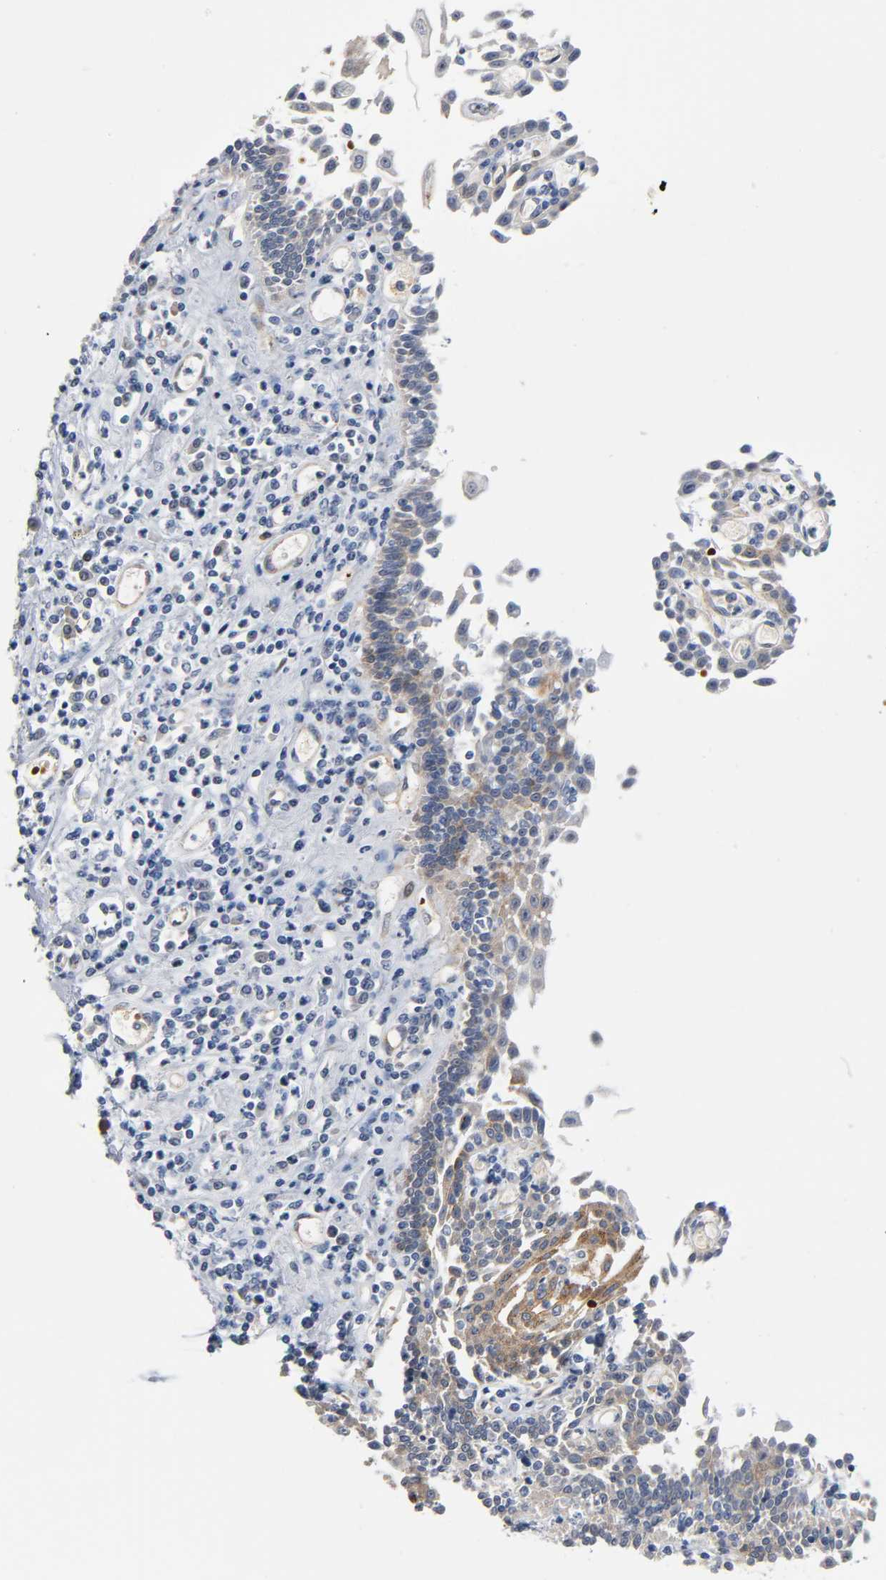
{"staining": {"intensity": "moderate", "quantity": "25%-75%", "location": "cytoplasmic/membranous"}, "tissue": "esophagus", "cell_type": "Squamous epithelial cells", "image_type": "normal", "snomed": [{"axis": "morphology", "description": "Normal tissue, NOS"}, {"axis": "topography", "description": "Esophagus"}], "caption": "This photomicrograph displays unremarkable esophagus stained with immunohistochemistry (IHC) to label a protein in brown. The cytoplasmic/membranous of squamous epithelial cells show moderate positivity for the protein. Nuclei are counter-stained blue.", "gene": "CD2AP", "patient": {"sex": "male", "age": 65}}